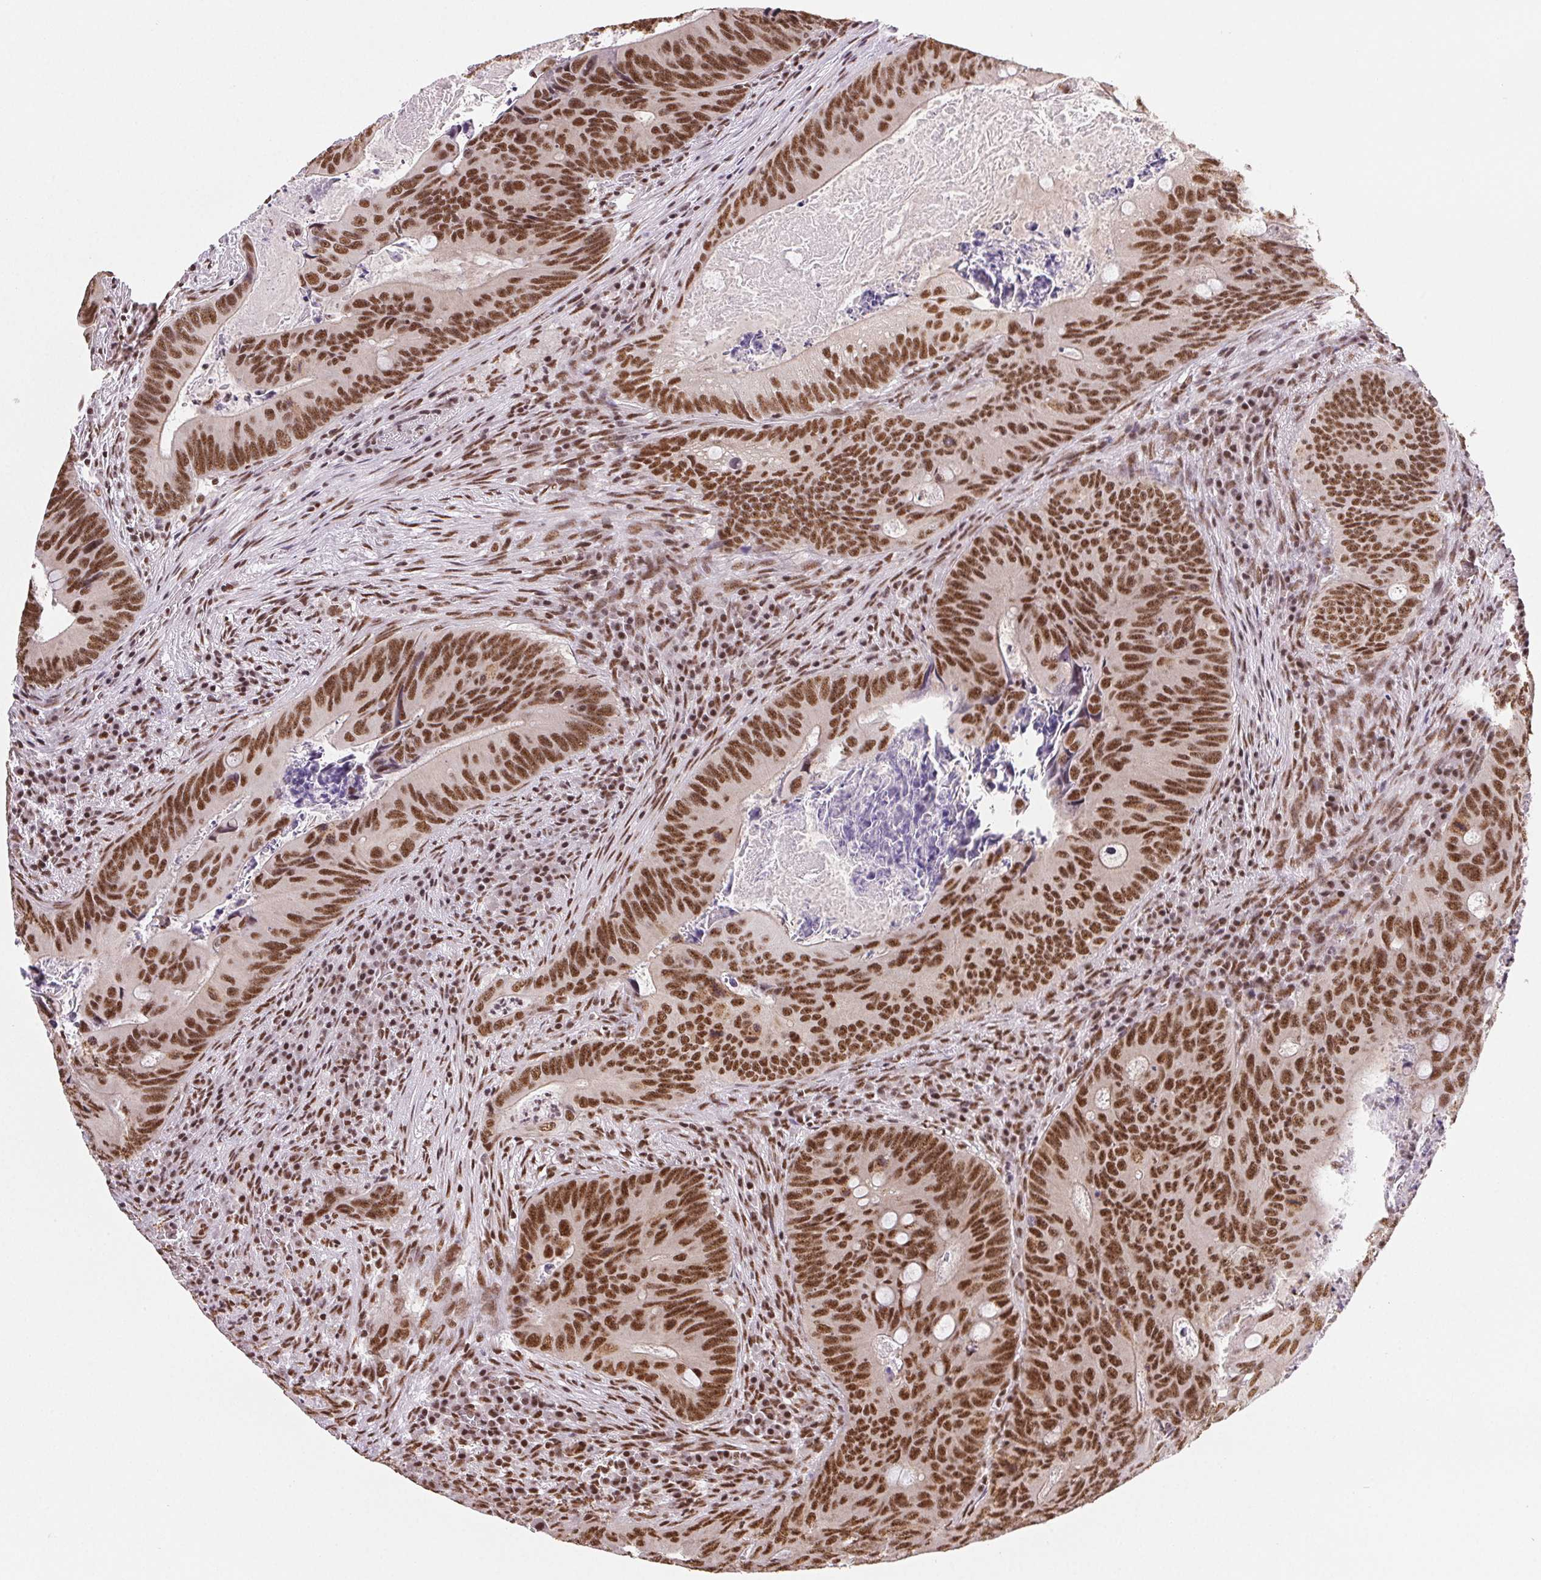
{"staining": {"intensity": "strong", "quantity": ">75%", "location": "nuclear"}, "tissue": "colorectal cancer", "cell_type": "Tumor cells", "image_type": "cancer", "snomed": [{"axis": "morphology", "description": "Adenocarcinoma, NOS"}, {"axis": "topography", "description": "Colon"}], "caption": "Strong nuclear staining for a protein is appreciated in about >75% of tumor cells of colorectal cancer using IHC.", "gene": "IK", "patient": {"sex": "female", "age": 74}}